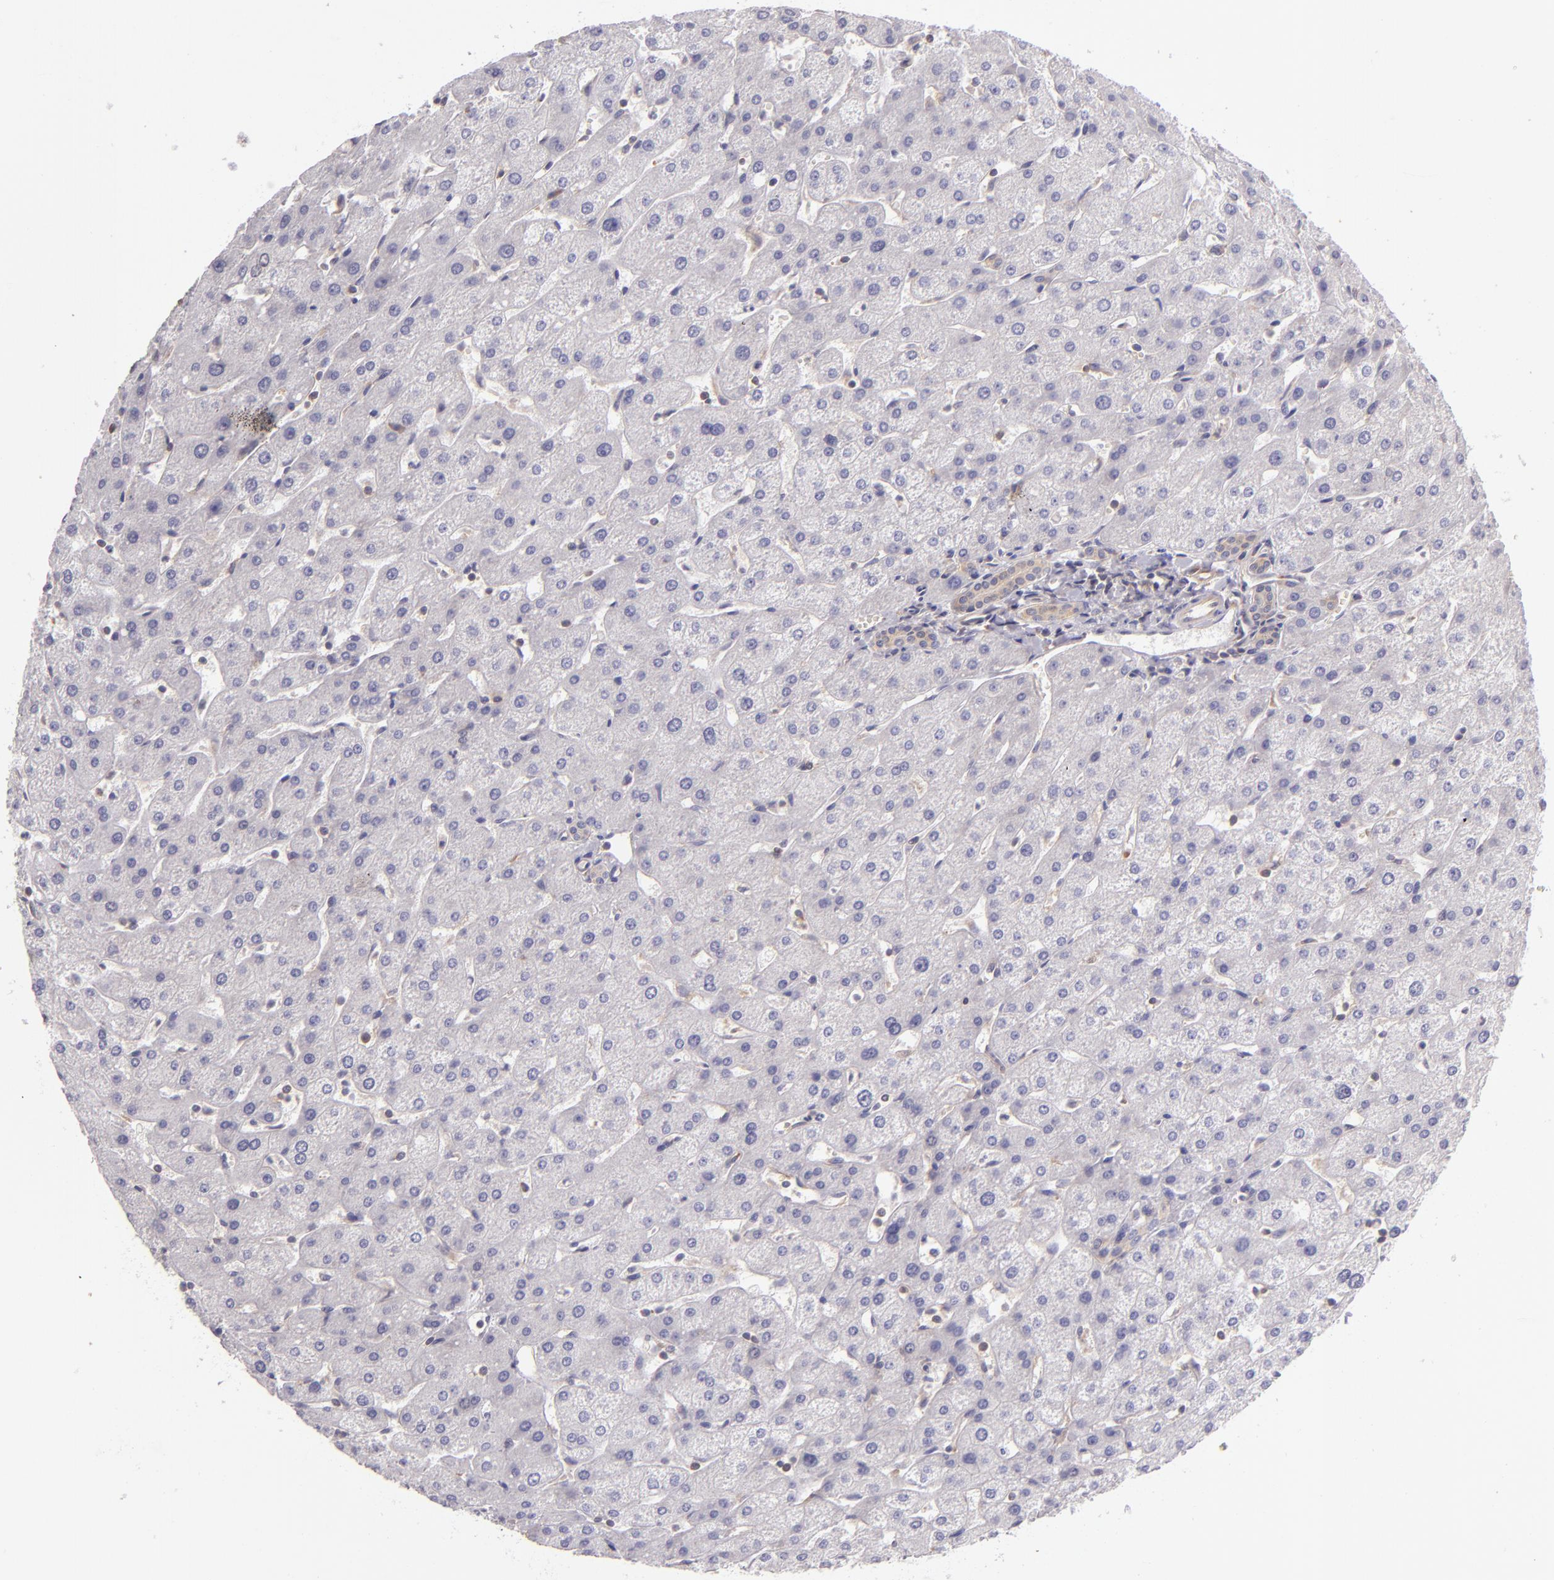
{"staining": {"intensity": "negative", "quantity": "none", "location": "none"}, "tissue": "liver", "cell_type": "Cholangiocytes", "image_type": "normal", "snomed": [{"axis": "morphology", "description": "Normal tissue, NOS"}, {"axis": "topography", "description": "Liver"}], "caption": "Immunohistochemistry (IHC) histopathology image of normal liver stained for a protein (brown), which reveals no expression in cholangiocytes.", "gene": "UPF3B", "patient": {"sex": "male", "age": 67}}